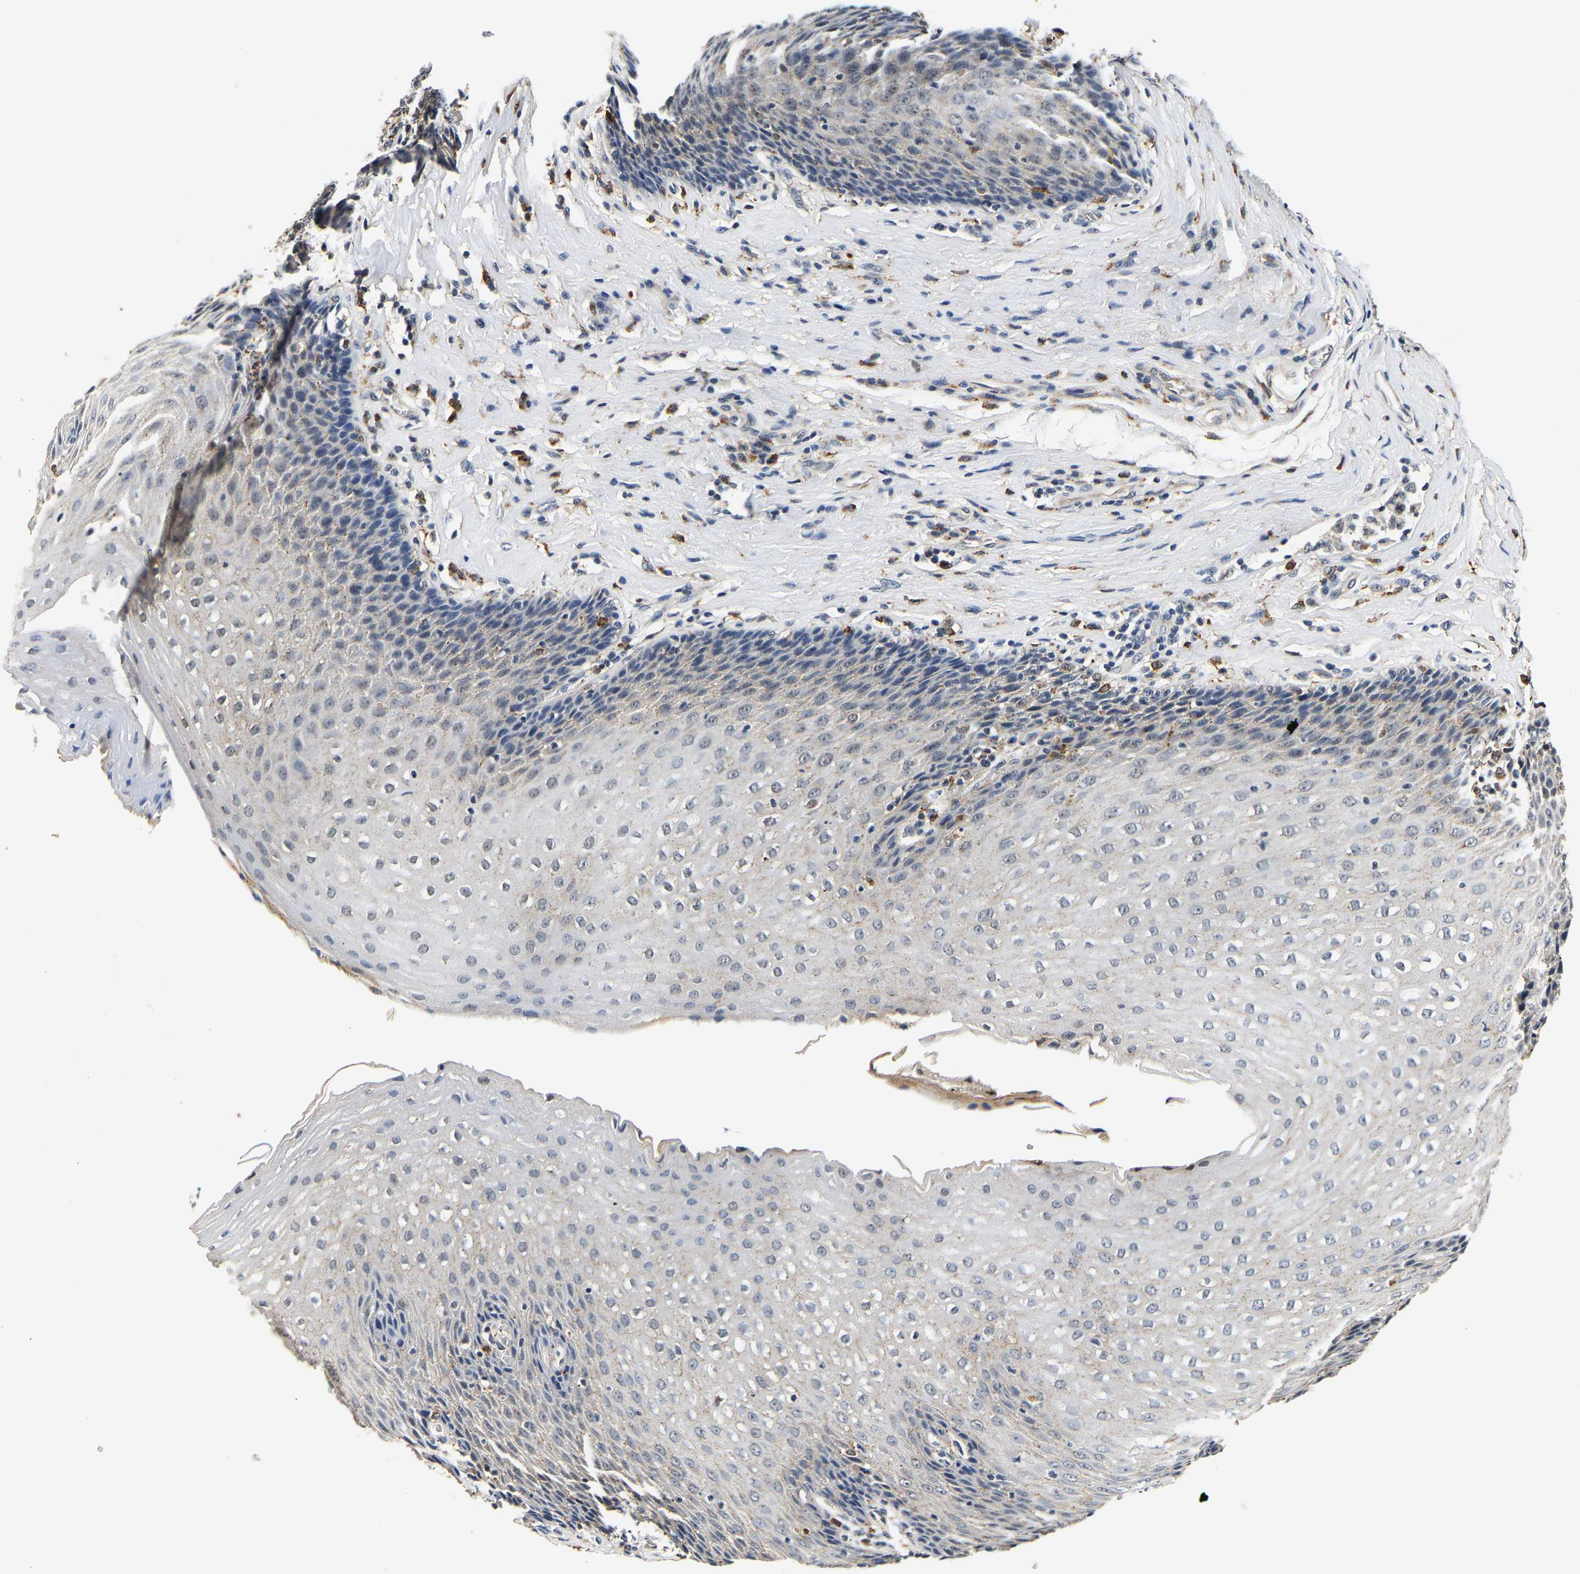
{"staining": {"intensity": "weak", "quantity": "<25%", "location": "cytoplasmic/membranous"}, "tissue": "esophagus", "cell_type": "Squamous epithelial cells", "image_type": "normal", "snomed": [{"axis": "morphology", "description": "Normal tissue, NOS"}, {"axis": "topography", "description": "Esophagus"}], "caption": "Histopathology image shows no significant protein staining in squamous epithelial cells of normal esophagus.", "gene": "SMU1", "patient": {"sex": "female", "age": 61}}